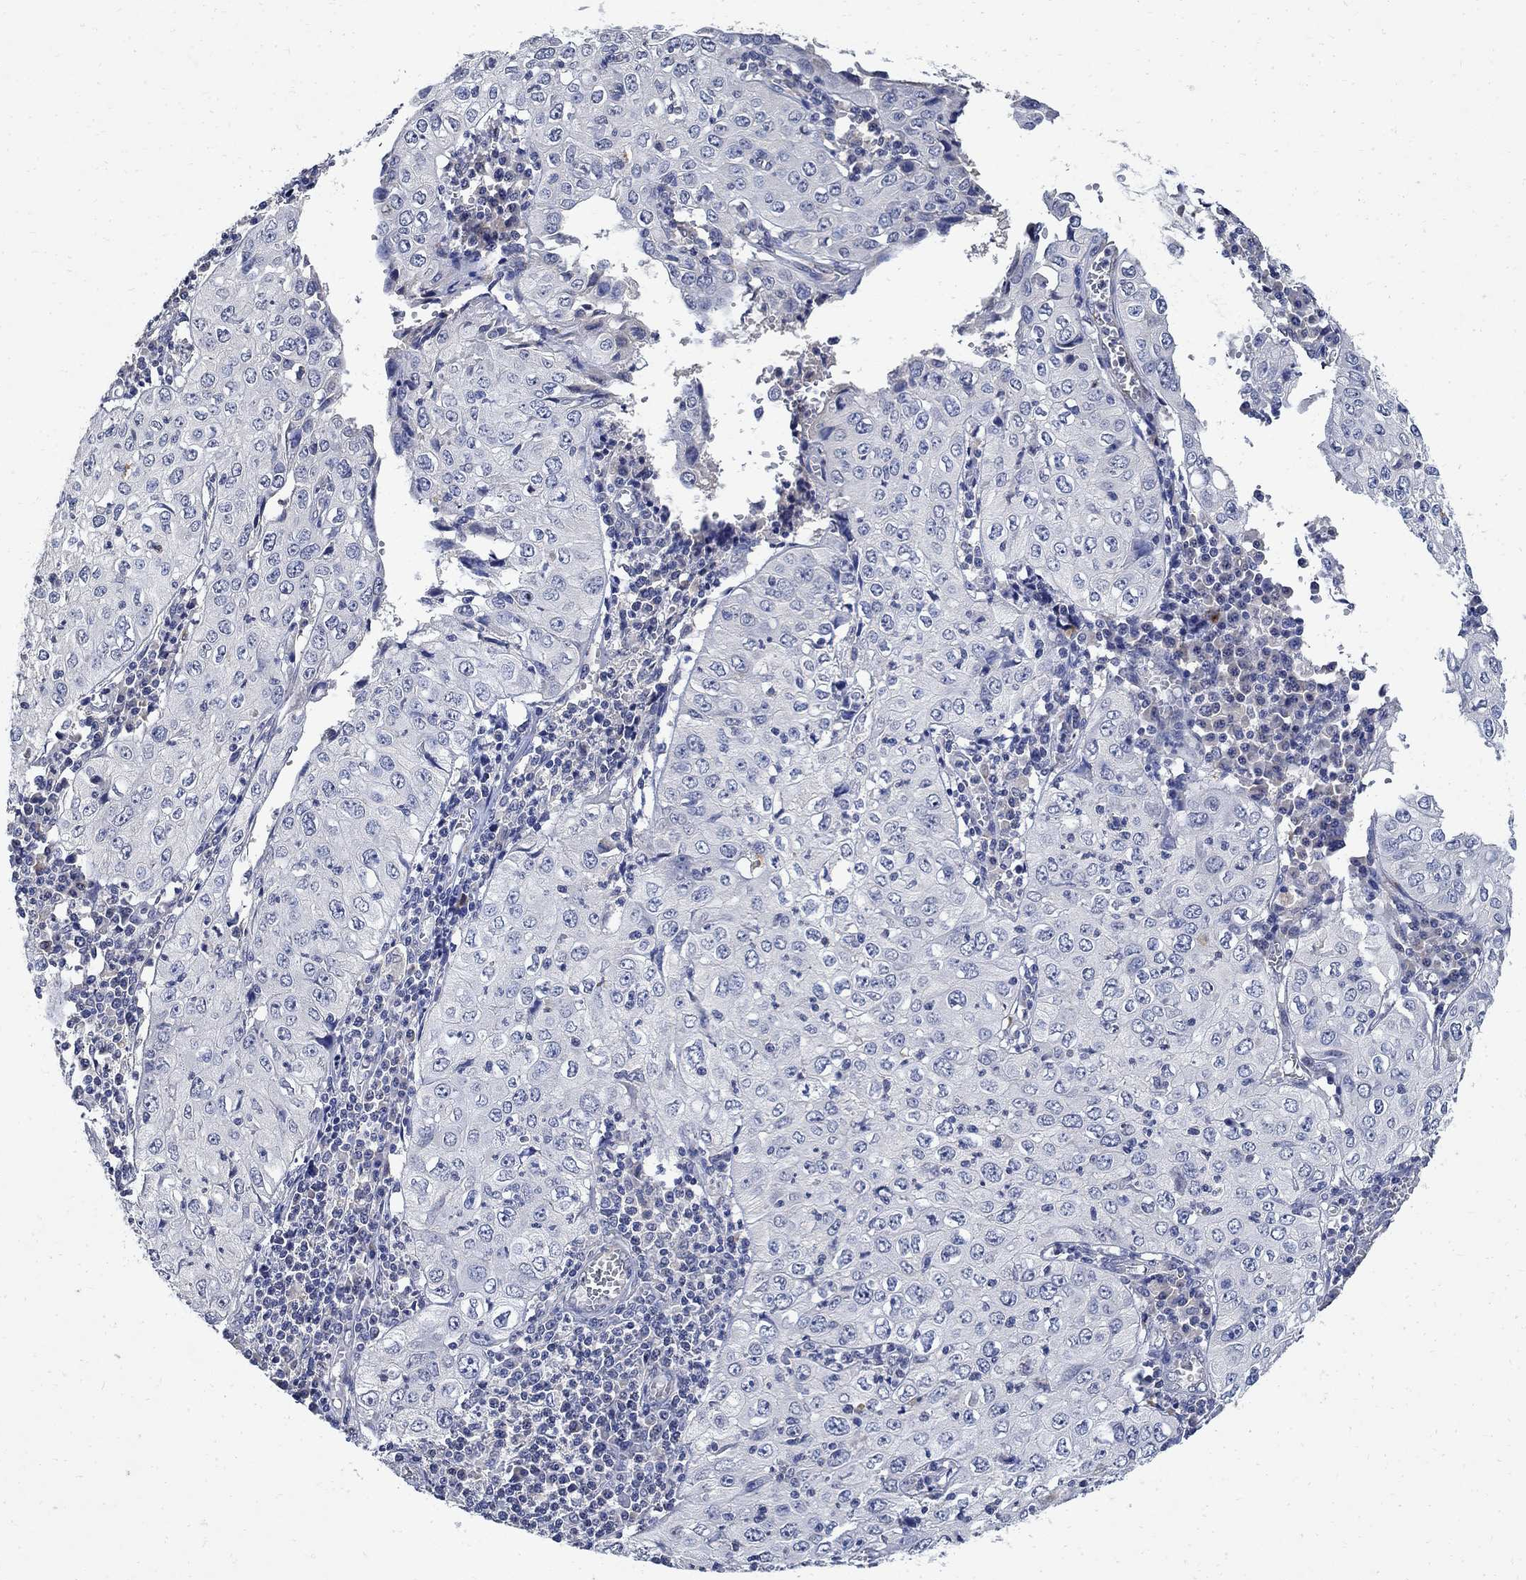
{"staining": {"intensity": "negative", "quantity": "none", "location": "none"}, "tissue": "cervical cancer", "cell_type": "Tumor cells", "image_type": "cancer", "snomed": [{"axis": "morphology", "description": "Squamous cell carcinoma, NOS"}, {"axis": "topography", "description": "Cervix"}], "caption": "Tumor cells are negative for protein expression in human squamous cell carcinoma (cervical). (DAB (3,3'-diaminobenzidine) immunohistochemistry, high magnification).", "gene": "TMEM169", "patient": {"sex": "female", "age": 24}}